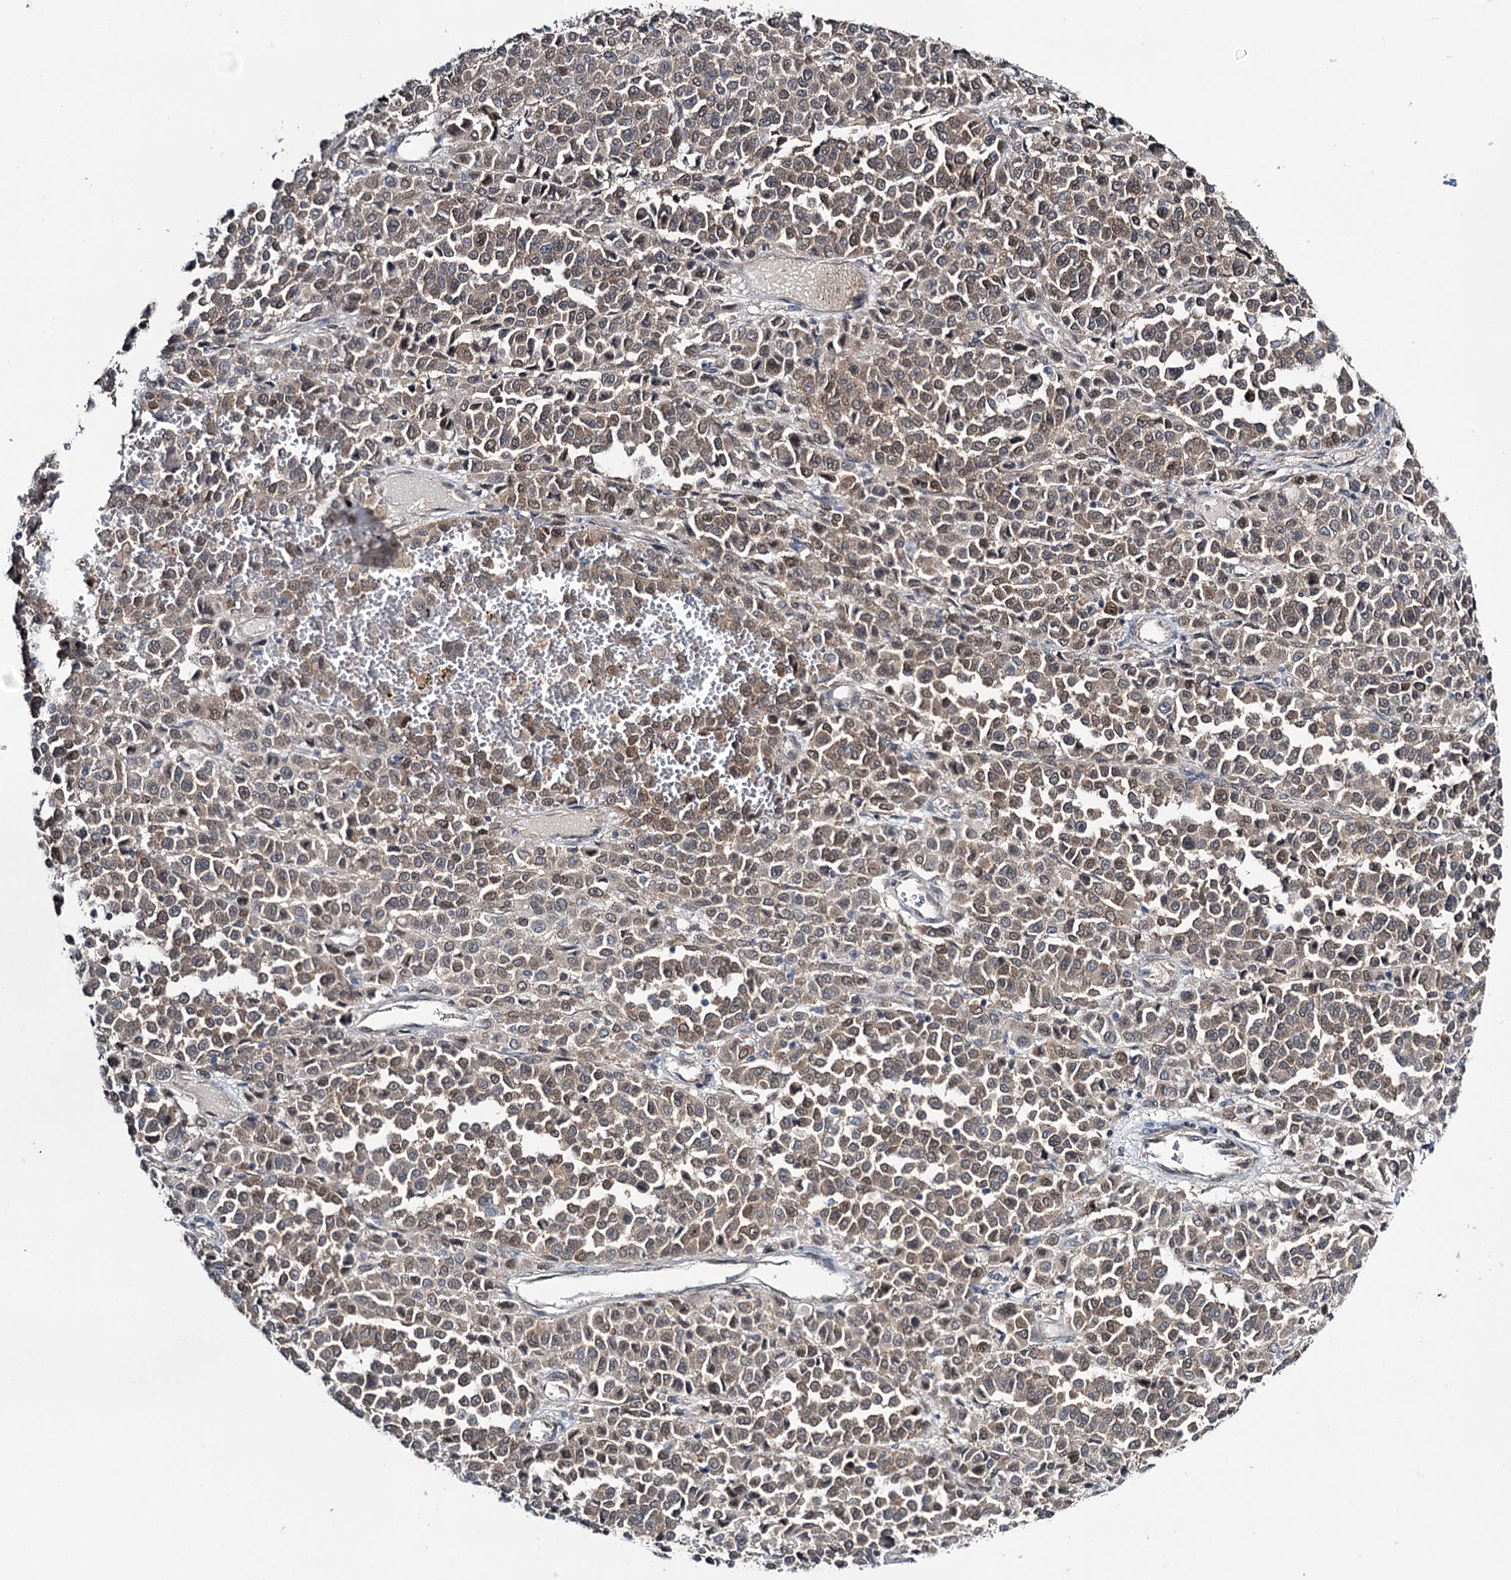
{"staining": {"intensity": "moderate", "quantity": ">75%", "location": "cytoplasmic/membranous,nuclear"}, "tissue": "melanoma", "cell_type": "Tumor cells", "image_type": "cancer", "snomed": [{"axis": "morphology", "description": "Malignant melanoma, Metastatic site"}, {"axis": "topography", "description": "Pancreas"}], "caption": "IHC of malignant melanoma (metastatic site) exhibits medium levels of moderate cytoplasmic/membranous and nuclear staining in about >75% of tumor cells. (Stains: DAB (3,3'-diaminobenzidine) in brown, nuclei in blue, Microscopy: brightfield microscopy at high magnification).", "gene": "DCUN1D4", "patient": {"sex": "female", "age": 30}}